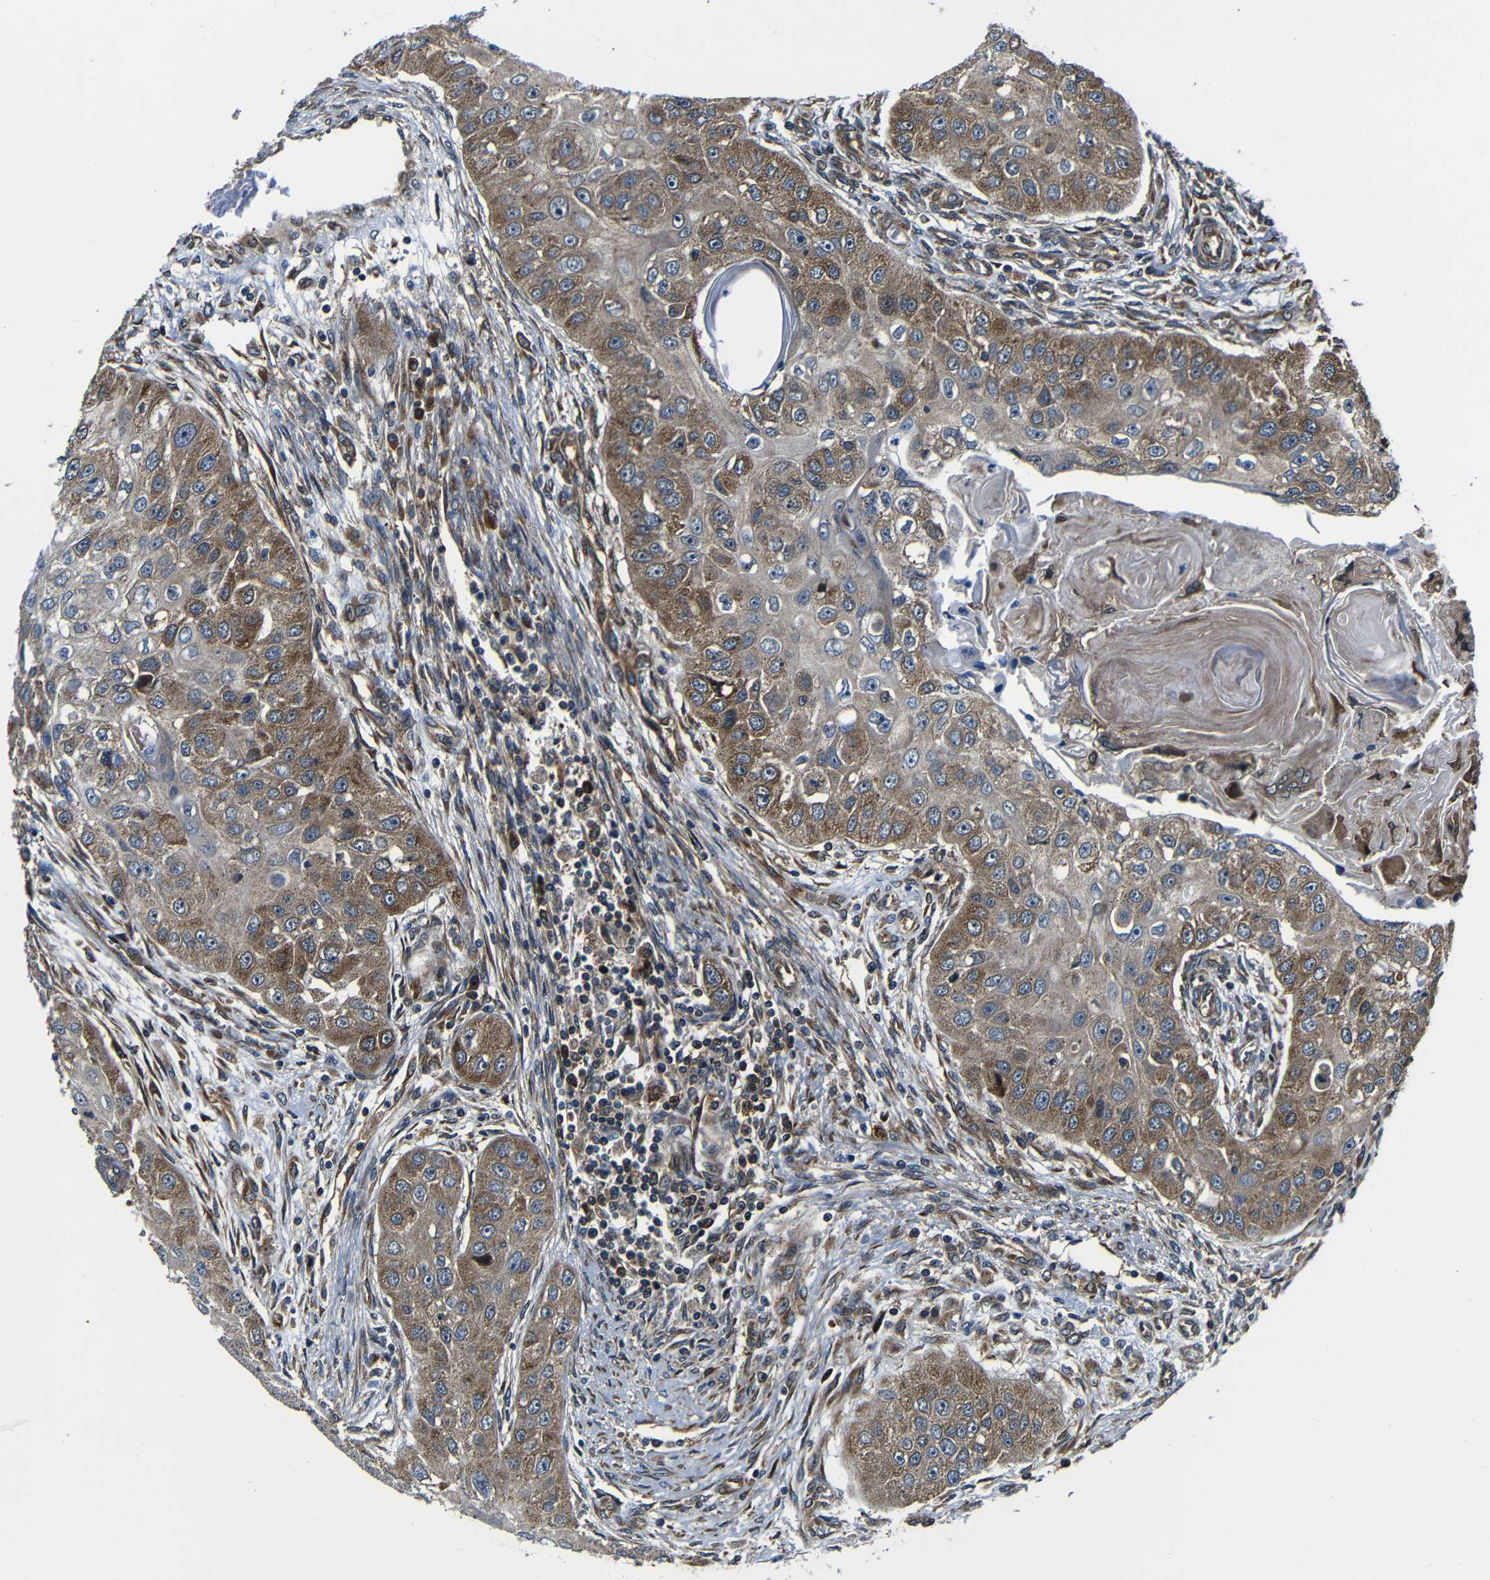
{"staining": {"intensity": "moderate", "quantity": ">75%", "location": "cytoplasmic/membranous"}, "tissue": "head and neck cancer", "cell_type": "Tumor cells", "image_type": "cancer", "snomed": [{"axis": "morphology", "description": "Normal tissue, NOS"}, {"axis": "morphology", "description": "Squamous cell carcinoma, NOS"}, {"axis": "topography", "description": "Skeletal muscle"}, {"axis": "topography", "description": "Head-Neck"}], "caption": "Head and neck cancer stained with a brown dye reveals moderate cytoplasmic/membranous positive expression in approximately >75% of tumor cells.", "gene": "ABCE1", "patient": {"sex": "male", "age": 51}}